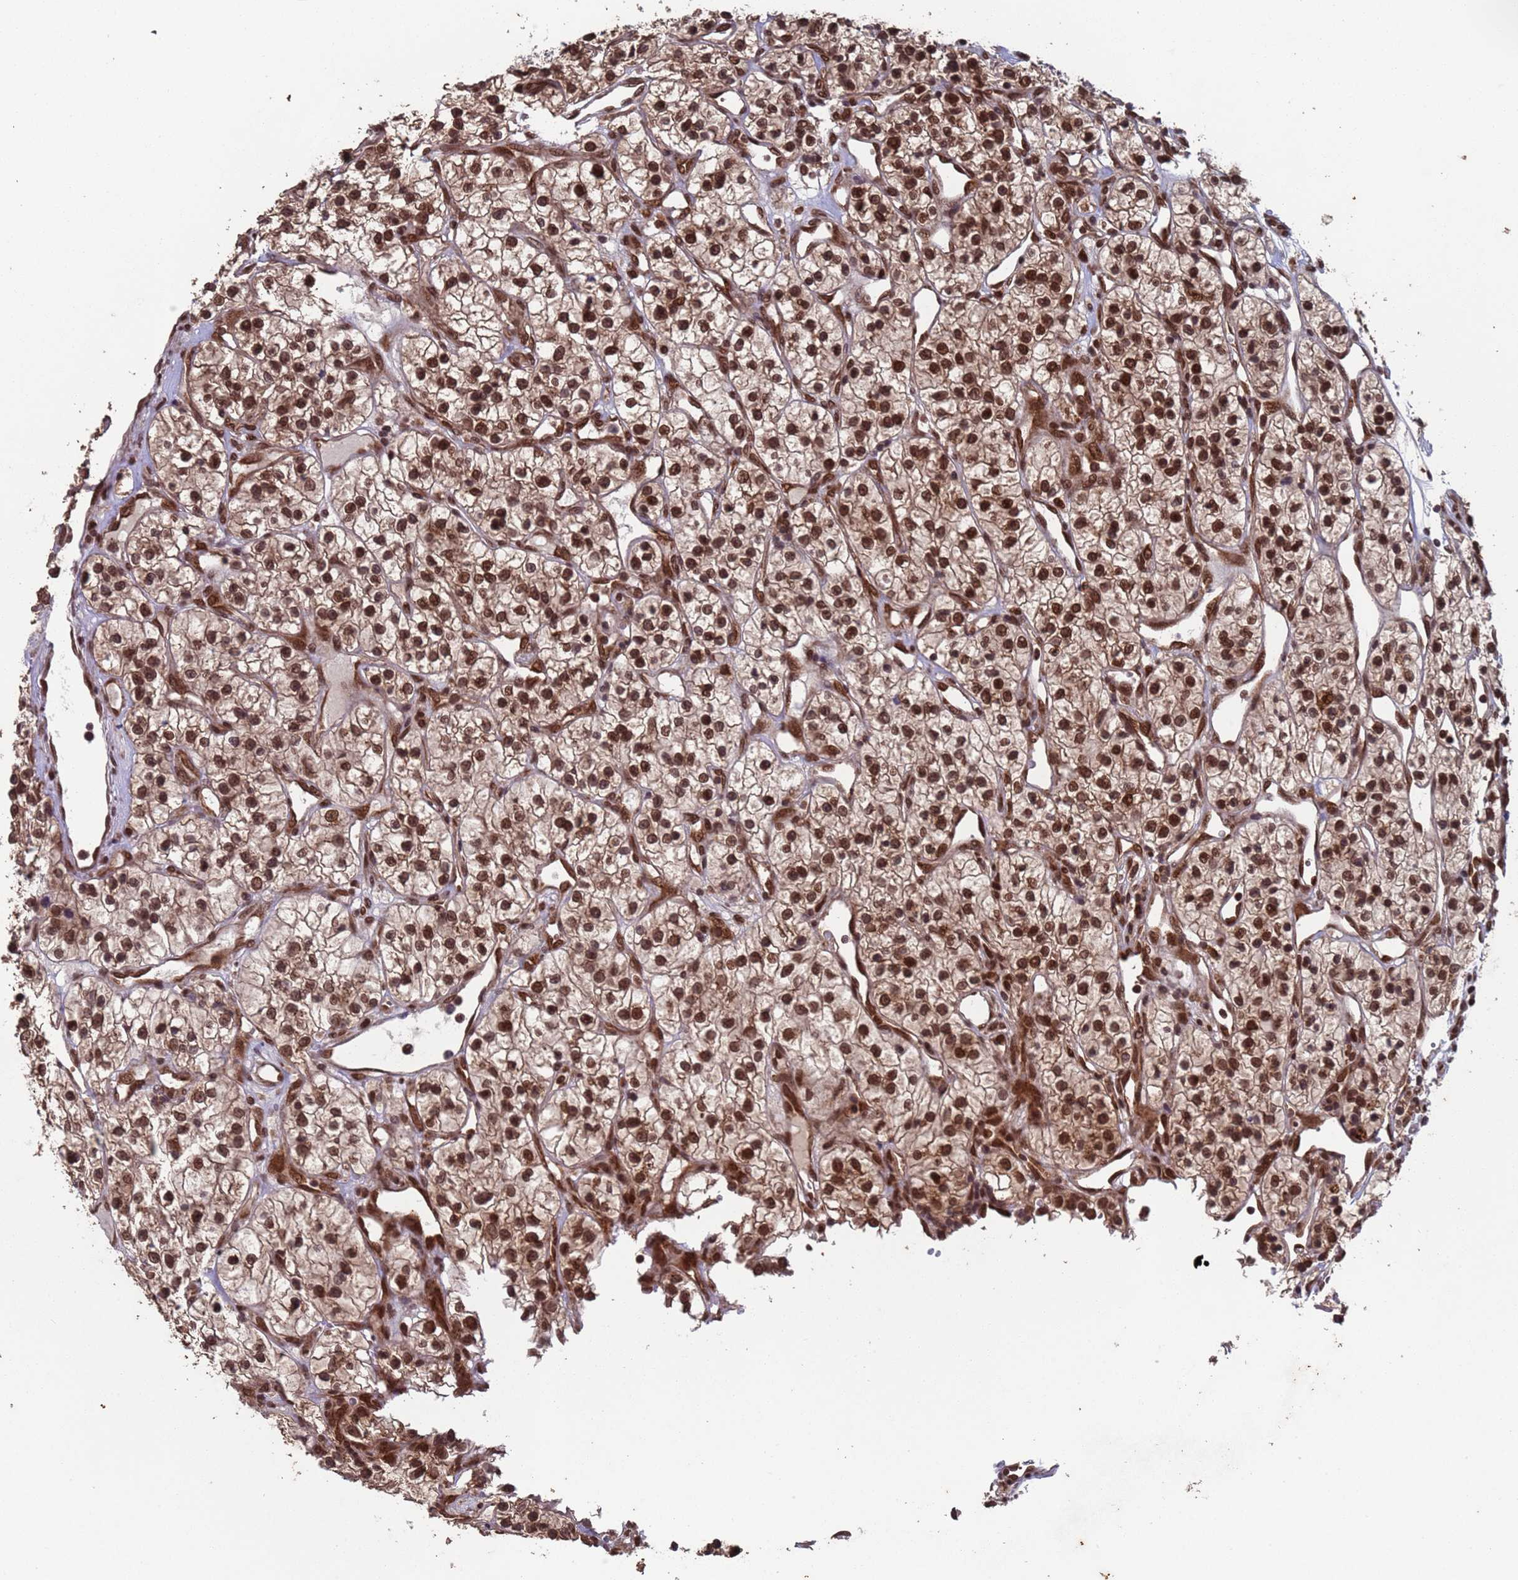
{"staining": {"intensity": "moderate", "quantity": ">75%", "location": "cytoplasmic/membranous,nuclear"}, "tissue": "renal cancer", "cell_type": "Tumor cells", "image_type": "cancer", "snomed": [{"axis": "morphology", "description": "Adenocarcinoma, NOS"}, {"axis": "topography", "description": "Kidney"}], "caption": "DAB (3,3'-diaminobenzidine) immunohistochemical staining of human renal adenocarcinoma exhibits moderate cytoplasmic/membranous and nuclear protein expression in about >75% of tumor cells. (DAB IHC, brown staining for protein, blue staining for nuclei).", "gene": "FUBP3", "patient": {"sex": "female", "age": 57}}